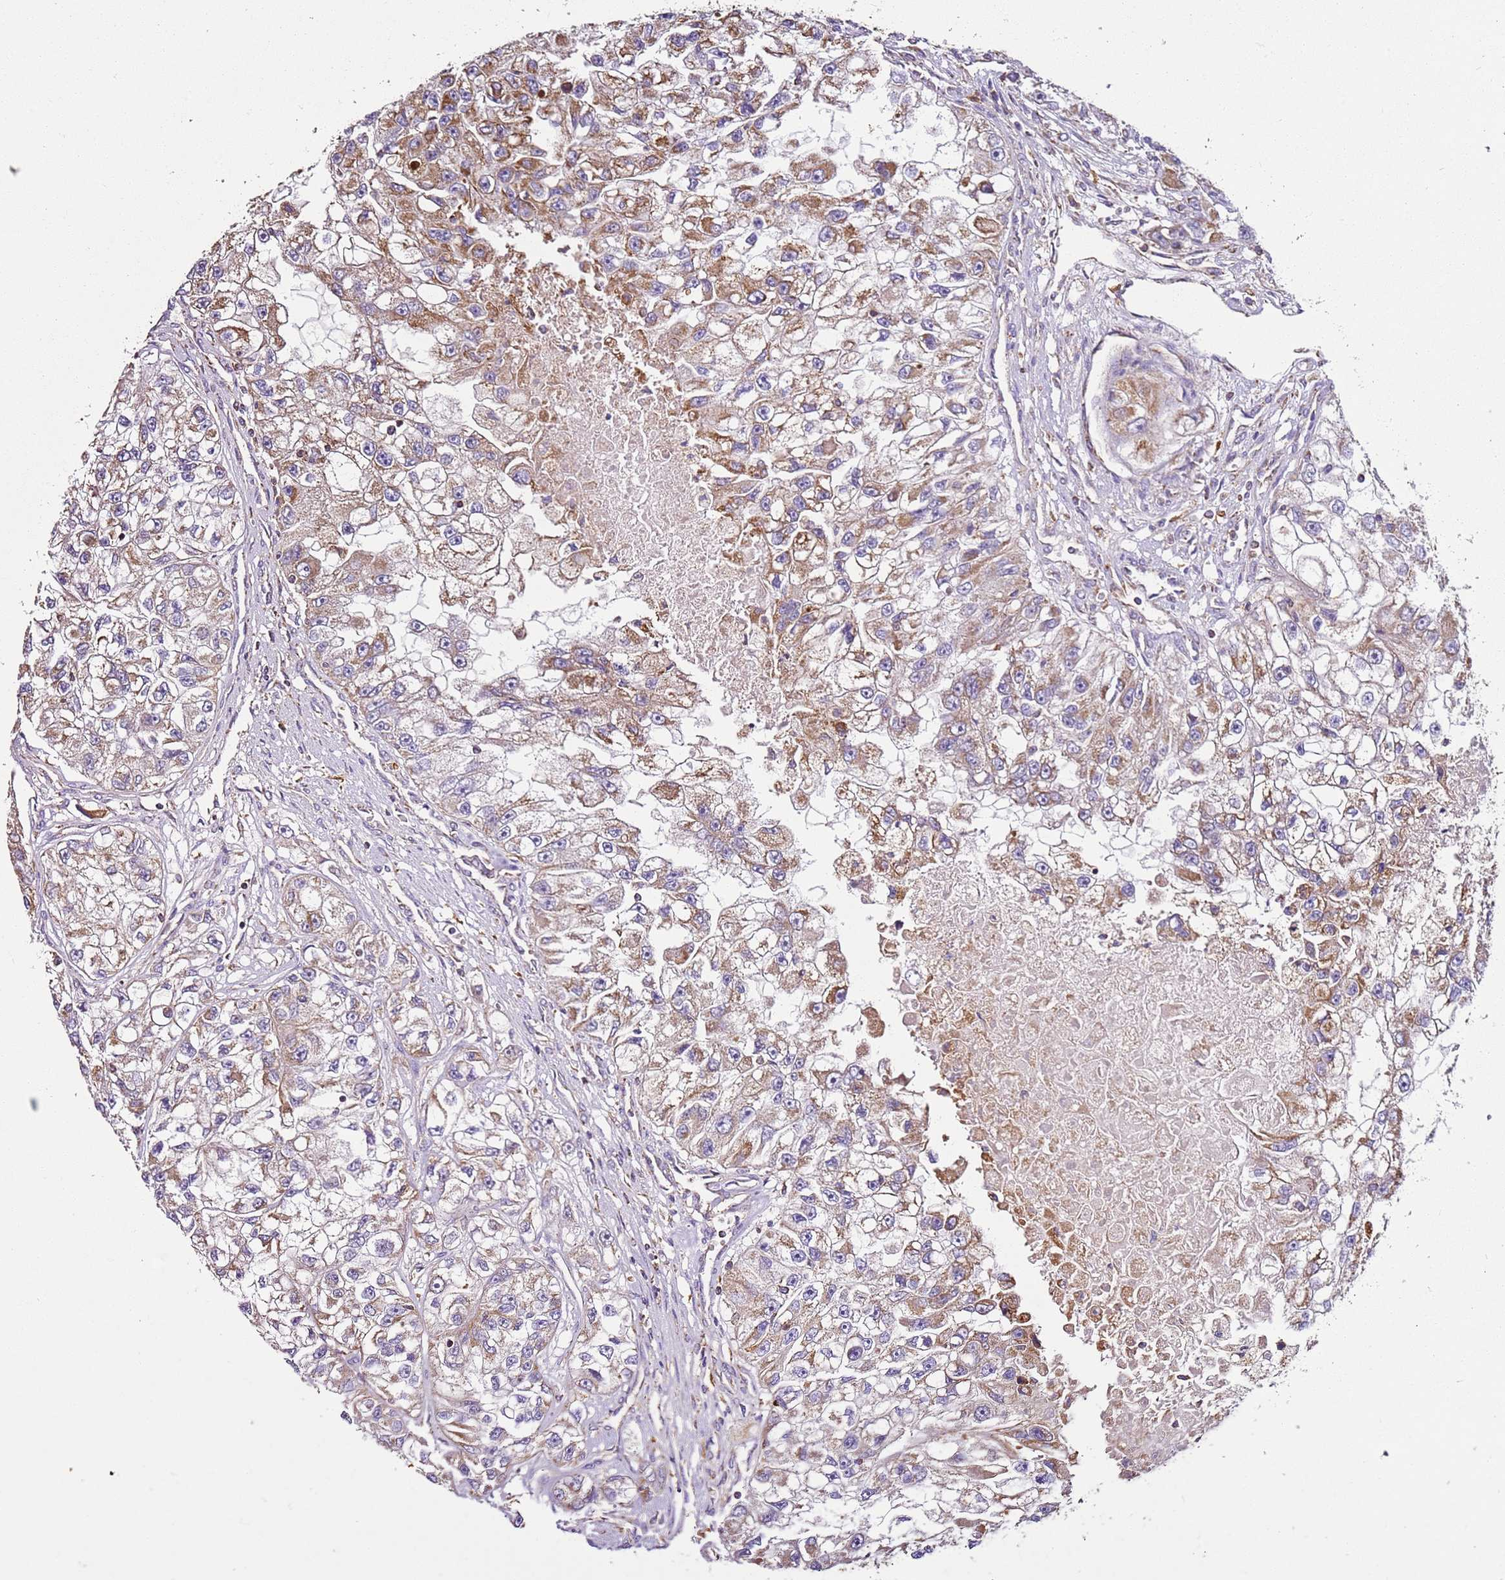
{"staining": {"intensity": "moderate", "quantity": ">75%", "location": "cytoplasmic/membranous"}, "tissue": "renal cancer", "cell_type": "Tumor cells", "image_type": "cancer", "snomed": [{"axis": "morphology", "description": "Adenocarcinoma, NOS"}, {"axis": "topography", "description": "Kidney"}], "caption": "The immunohistochemical stain labels moderate cytoplasmic/membranous expression in tumor cells of adenocarcinoma (renal) tissue. (DAB (3,3'-diaminobenzidine) = brown stain, brightfield microscopy at high magnification).", "gene": "RMND5A", "patient": {"sex": "male", "age": 63}}